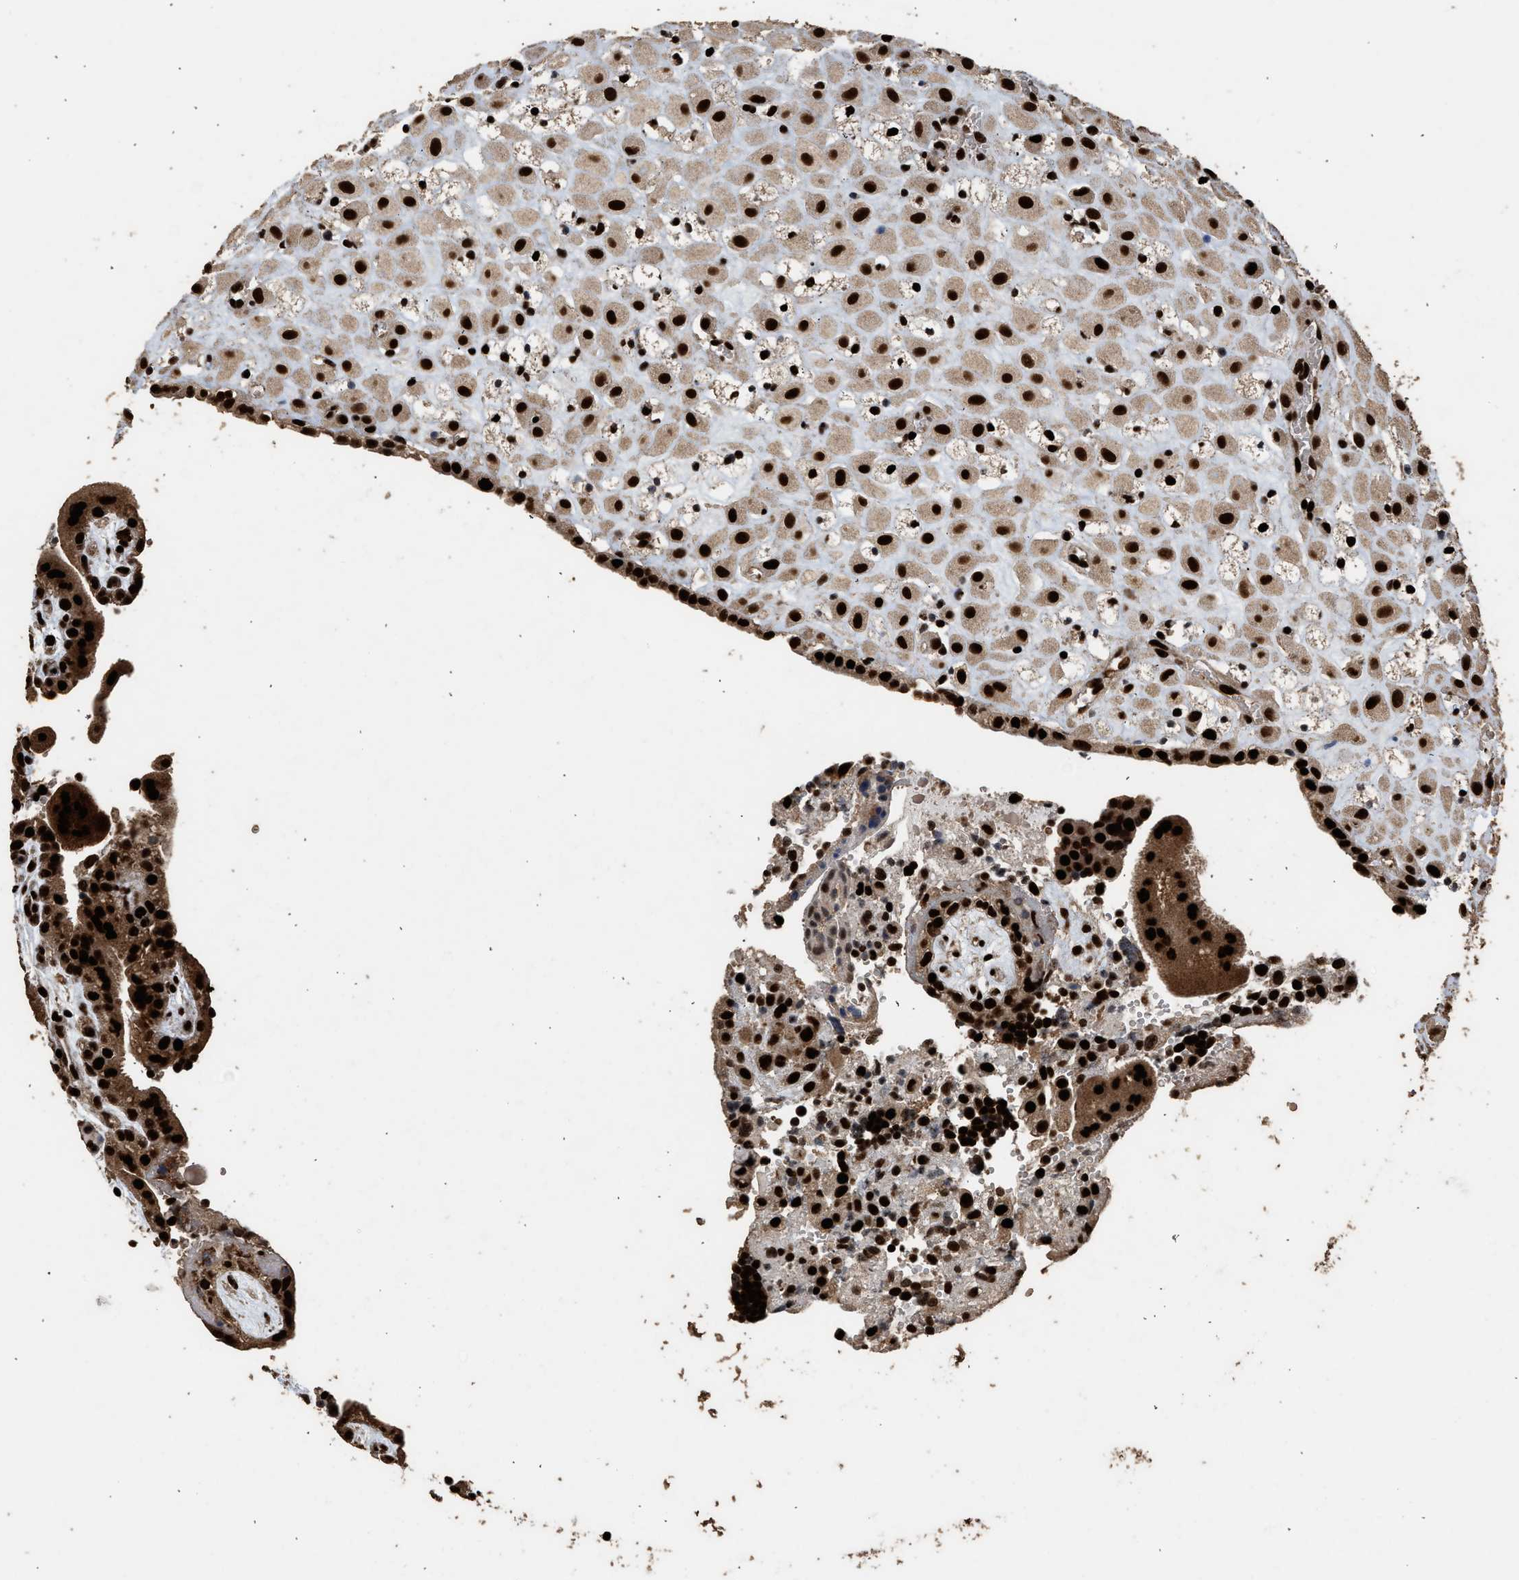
{"staining": {"intensity": "strong", "quantity": ">75%", "location": "nuclear"}, "tissue": "placenta", "cell_type": "Decidual cells", "image_type": "normal", "snomed": [{"axis": "morphology", "description": "Normal tissue, NOS"}, {"axis": "topography", "description": "Placenta"}], "caption": "Immunohistochemical staining of normal placenta displays high levels of strong nuclear expression in approximately >75% of decidual cells.", "gene": "PPP4R3B", "patient": {"sex": "female", "age": 18}}